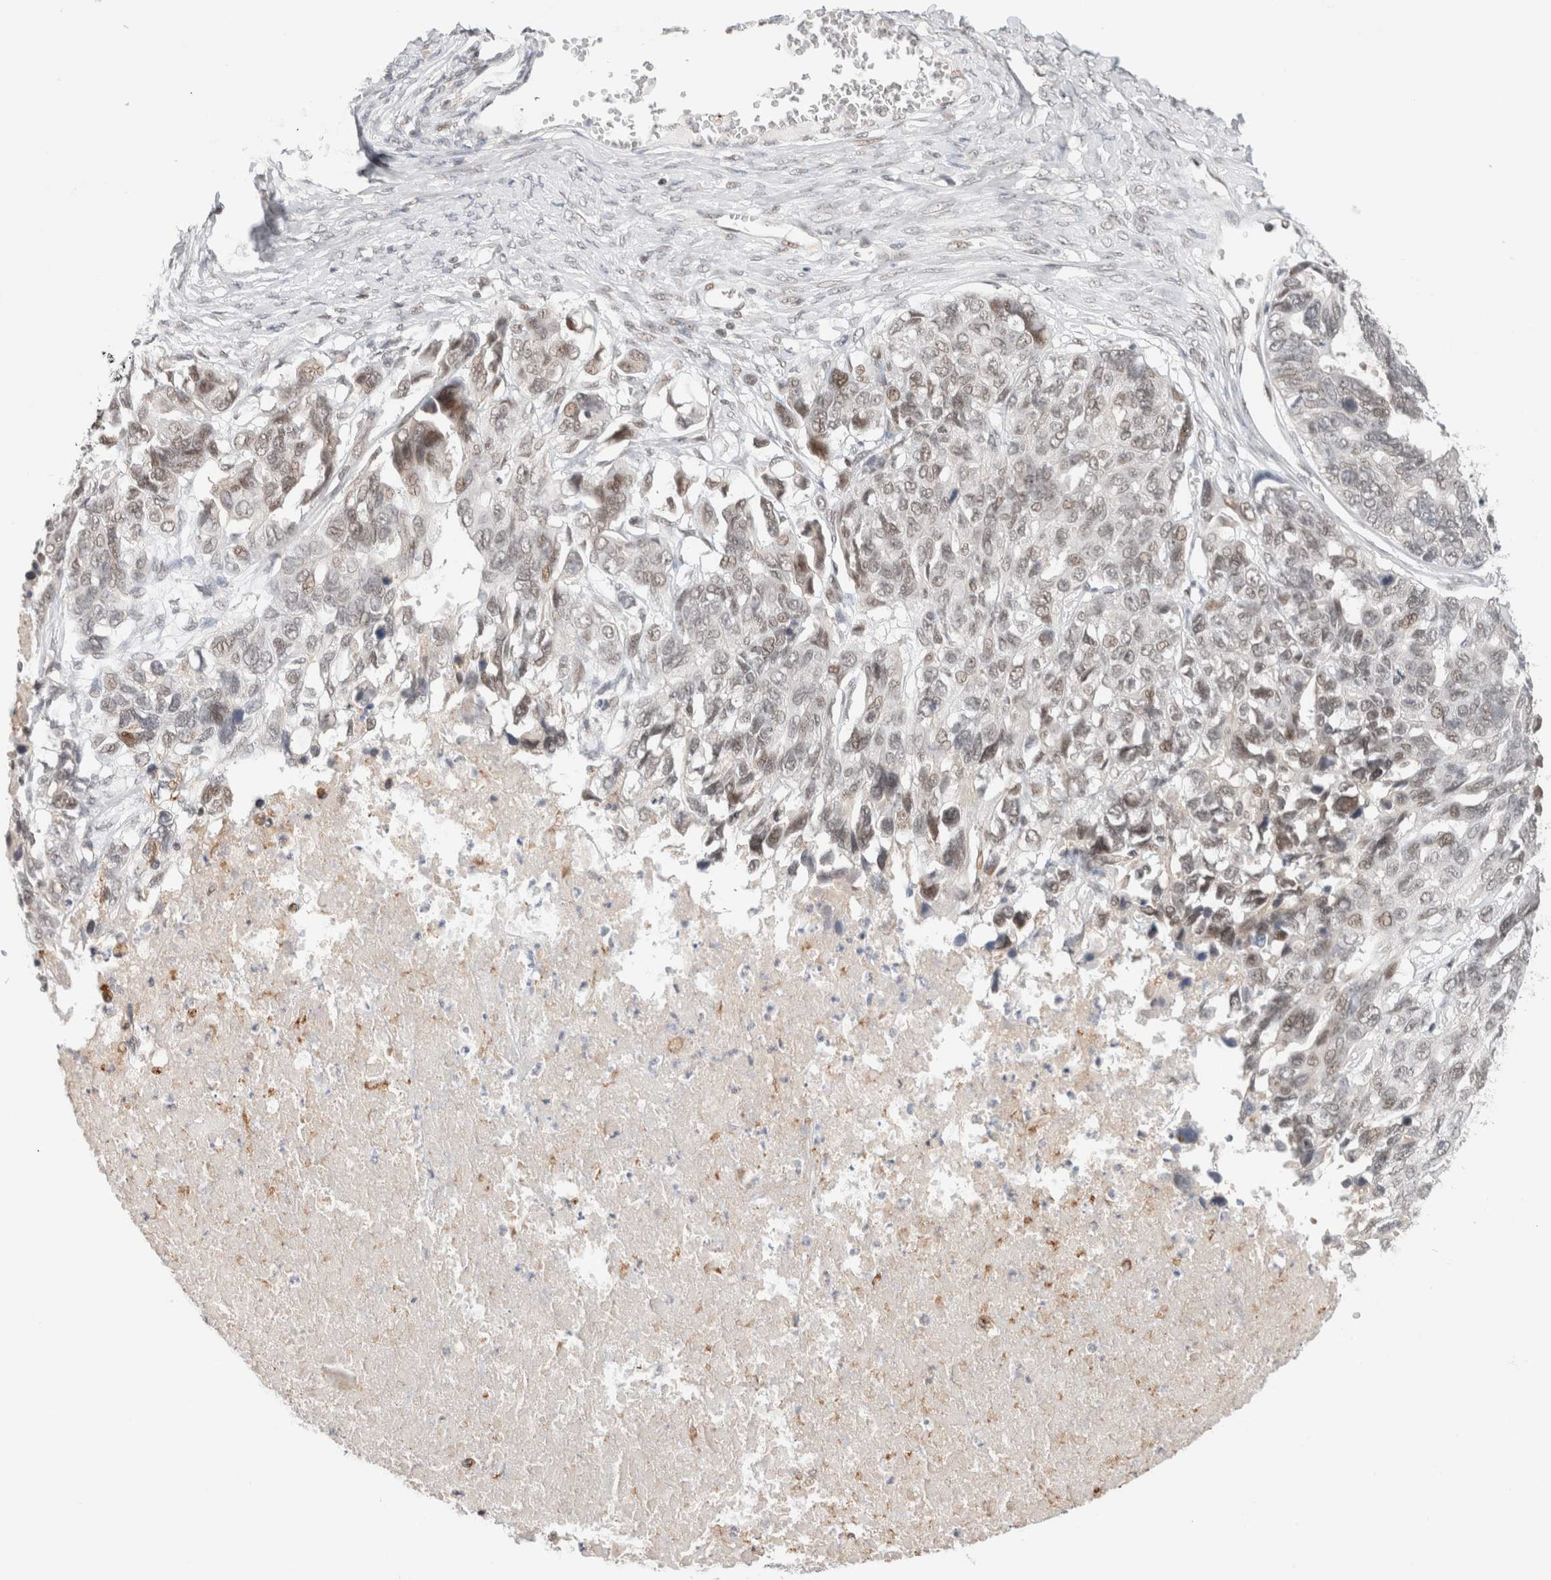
{"staining": {"intensity": "weak", "quantity": "25%-75%", "location": "nuclear"}, "tissue": "ovarian cancer", "cell_type": "Tumor cells", "image_type": "cancer", "snomed": [{"axis": "morphology", "description": "Cystadenocarcinoma, serous, NOS"}, {"axis": "topography", "description": "Ovary"}], "caption": "Approximately 25%-75% of tumor cells in human ovarian serous cystadenocarcinoma display weak nuclear protein staining as visualized by brown immunohistochemical staining.", "gene": "GATAD2A", "patient": {"sex": "female", "age": 79}}